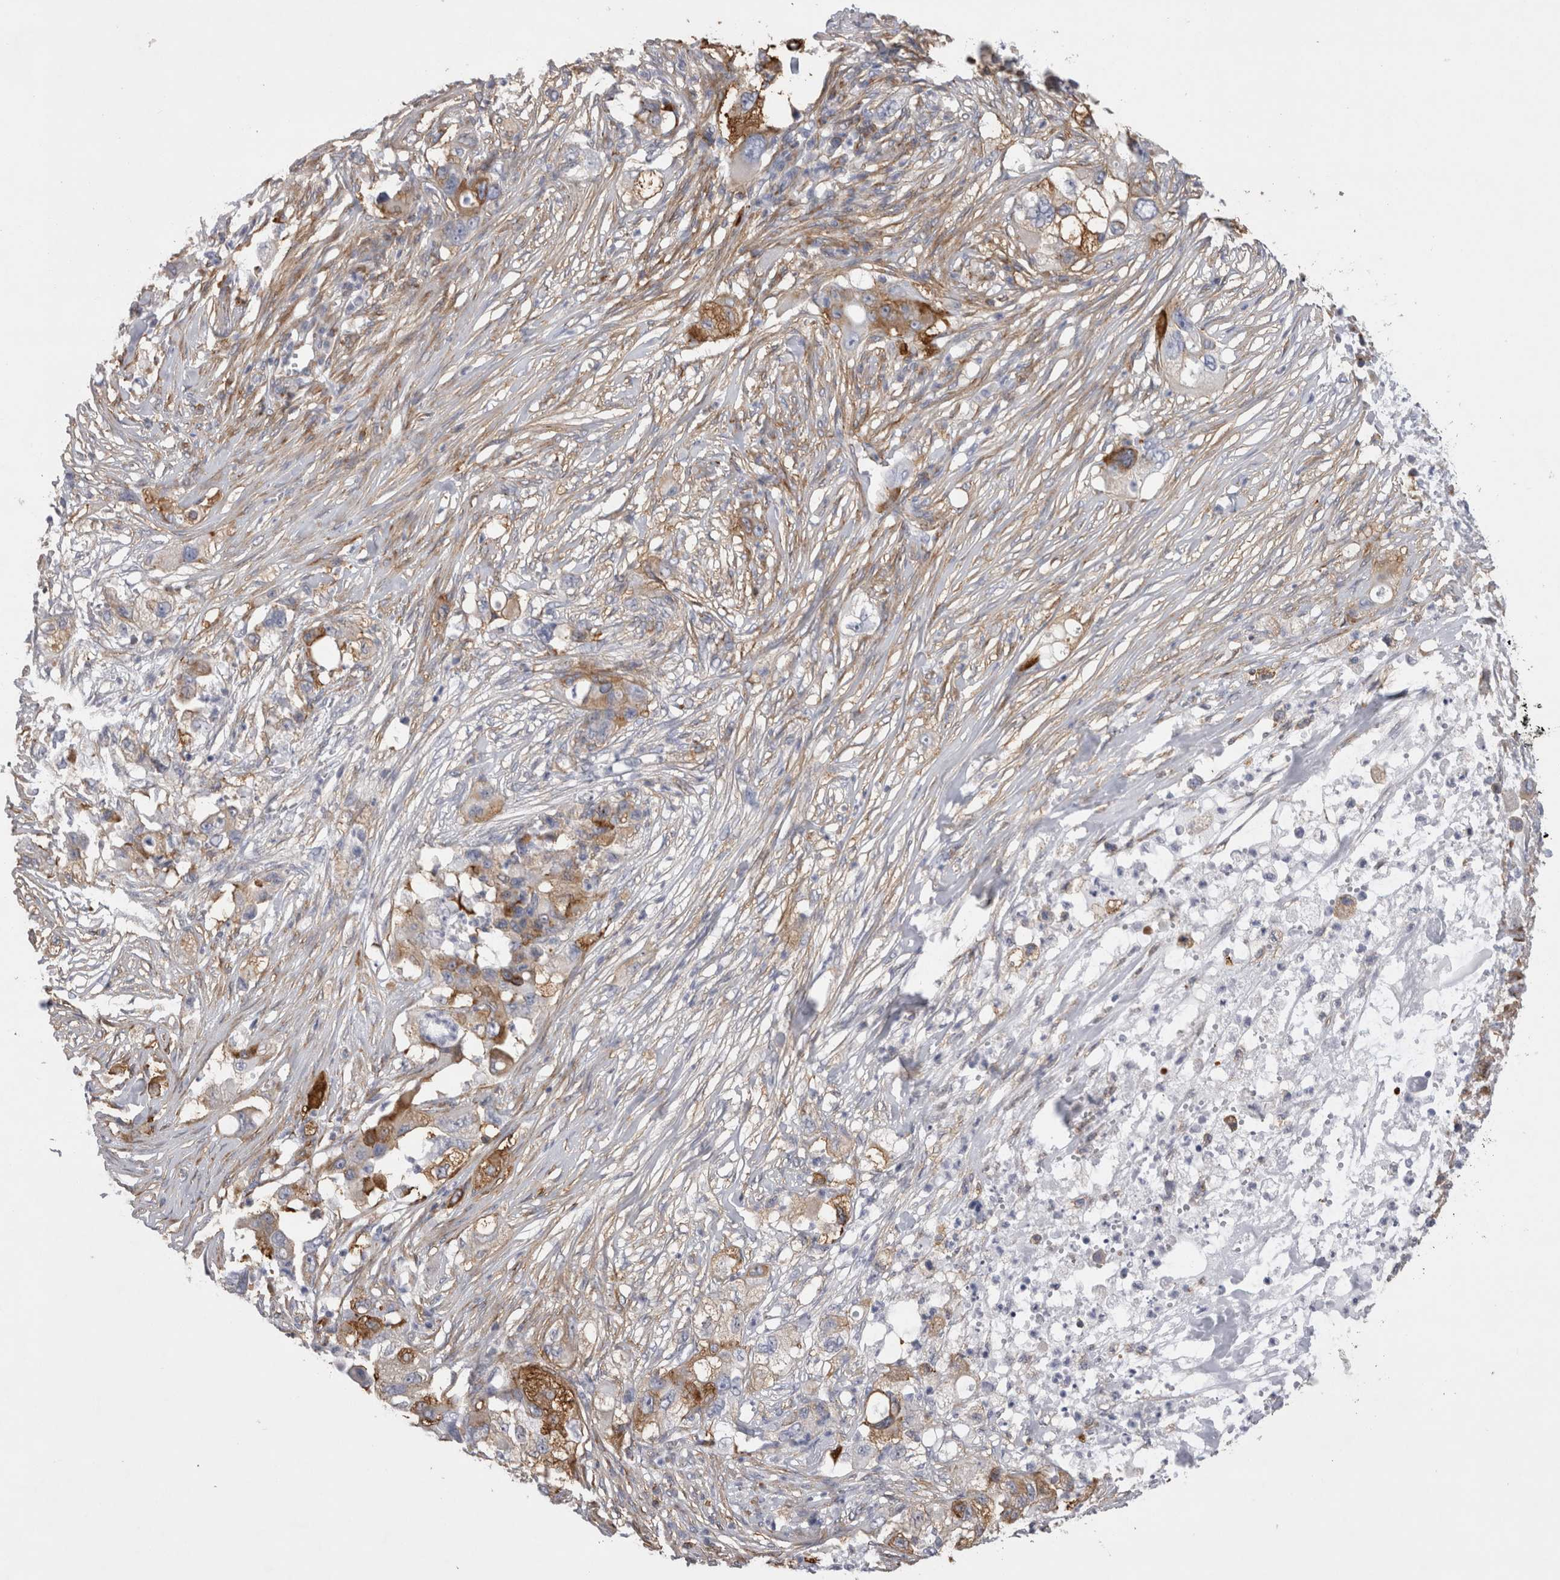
{"staining": {"intensity": "strong", "quantity": "25%-75%", "location": "cytoplasmic/membranous"}, "tissue": "pancreatic cancer", "cell_type": "Tumor cells", "image_type": "cancer", "snomed": [{"axis": "morphology", "description": "Adenocarcinoma, NOS"}, {"axis": "topography", "description": "Pancreas"}], "caption": "A histopathology image showing strong cytoplasmic/membranous expression in about 25%-75% of tumor cells in pancreatic cancer, as visualized by brown immunohistochemical staining.", "gene": "ATXN3", "patient": {"sex": "female", "age": 78}}